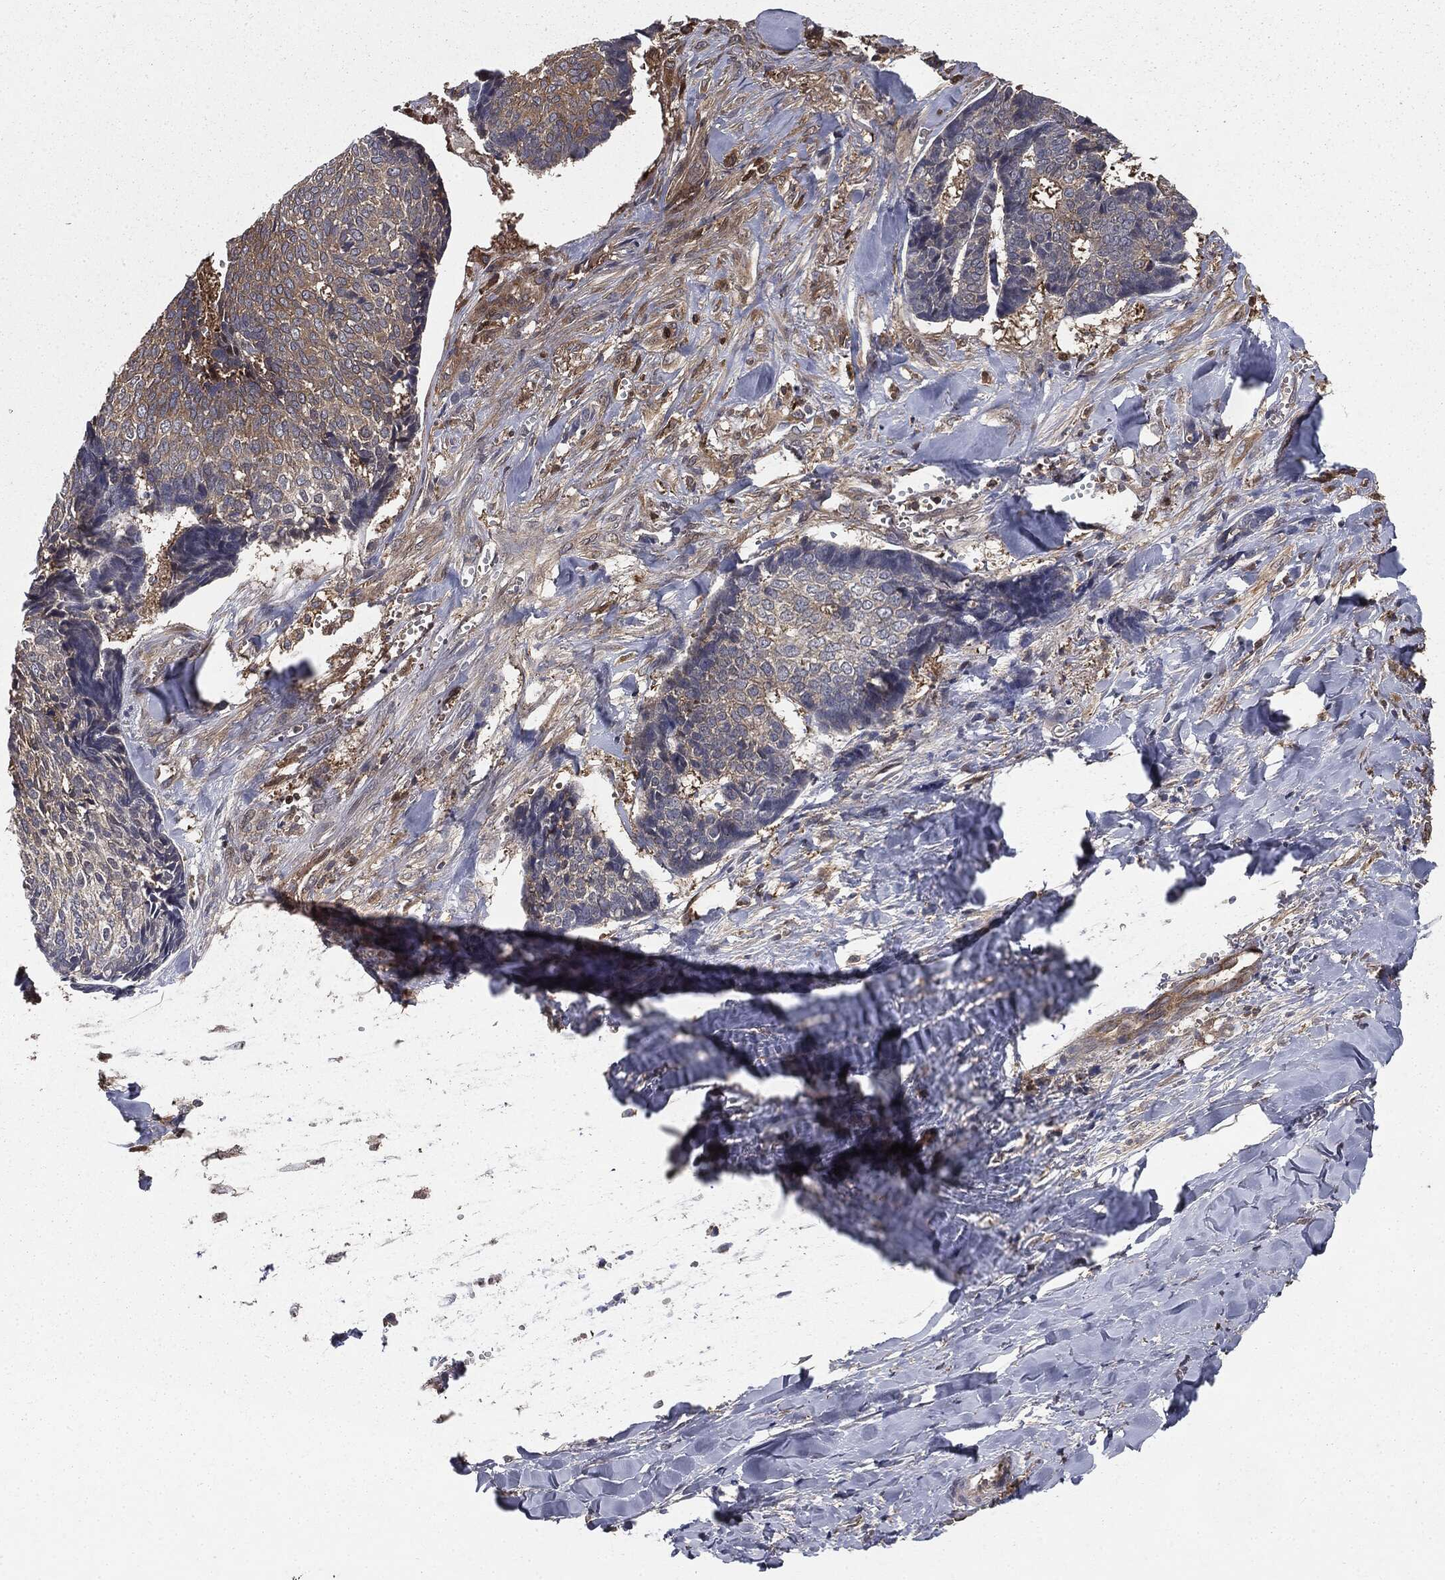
{"staining": {"intensity": "weak", "quantity": "25%-75%", "location": "cytoplasmic/membranous"}, "tissue": "skin cancer", "cell_type": "Tumor cells", "image_type": "cancer", "snomed": [{"axis": "morphology", "description": "Basal cell carcinoma"}, {"axis": "topography", "description": "Skin"}], "caption": "Tumor cells display low levels of weak cytoplasmic/membranous positivity in about 25%-75% of cells in skin cancer. The staining is performed using DAB brown chromogen to label protein expression. The nuclei are counter-stained blue using hematoxylin.", "gene": "GNB5", "patient": {"sex": "male", "age": 86}}